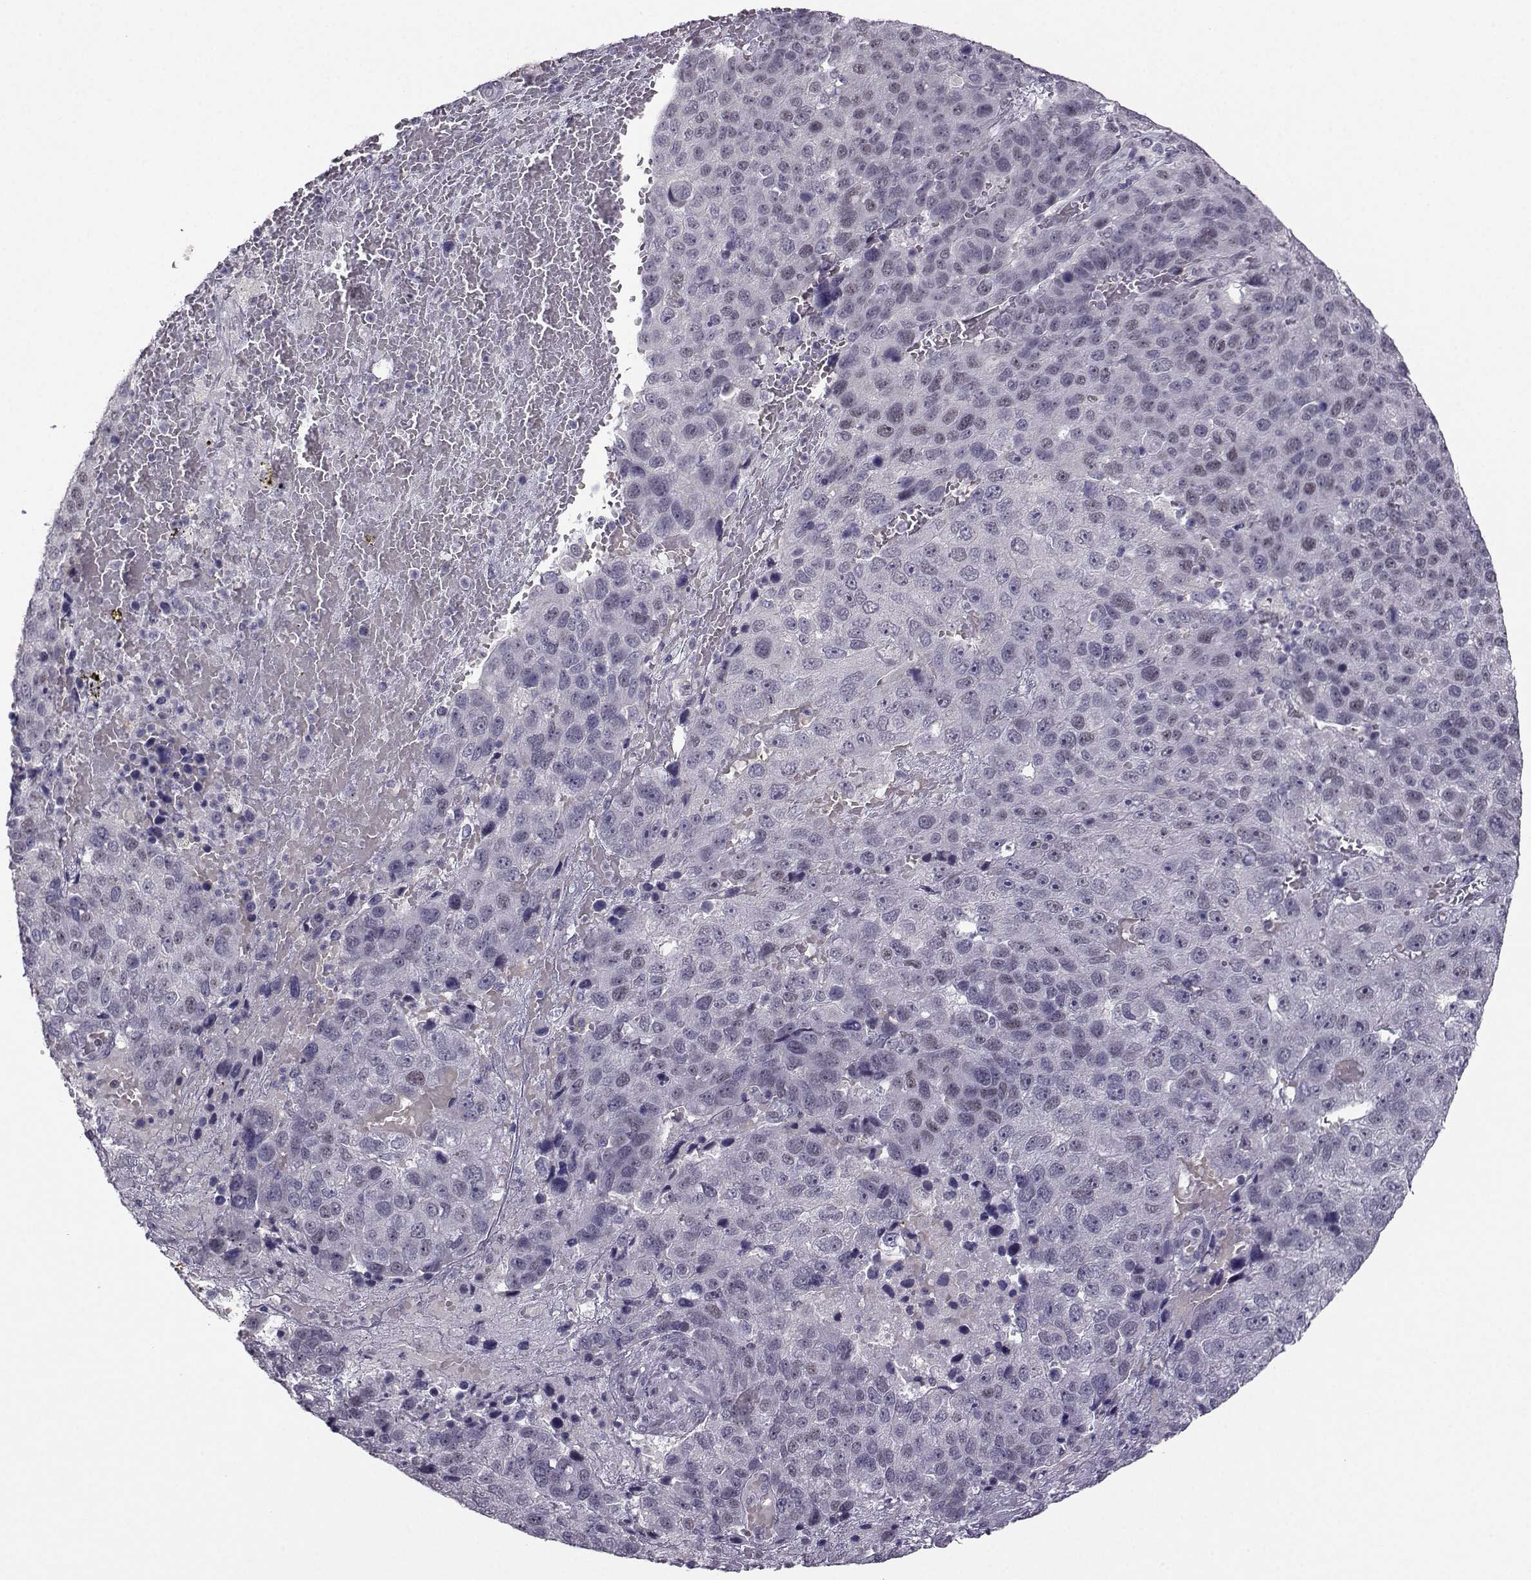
{"staining": {"intensity": "negative", "quantity": "none", "location": "none"}, "tissue": "pancreatic cancer", "cell_type": "Tumor cells", "image_type": "cancer", "snomed": [{"axis": "morphology", "description": "Adenocarcinoma, NOS"}, {"axis": "topography", "description": "Pancreas"}], "caption": "This is an immunohistochemistry (IHC) histopathology image of human pancreatic adenocarcinoma. There is no positivity in tumor cells.", "gene": "LIN28A", "patient": {"sex": "female", "age": 61}}